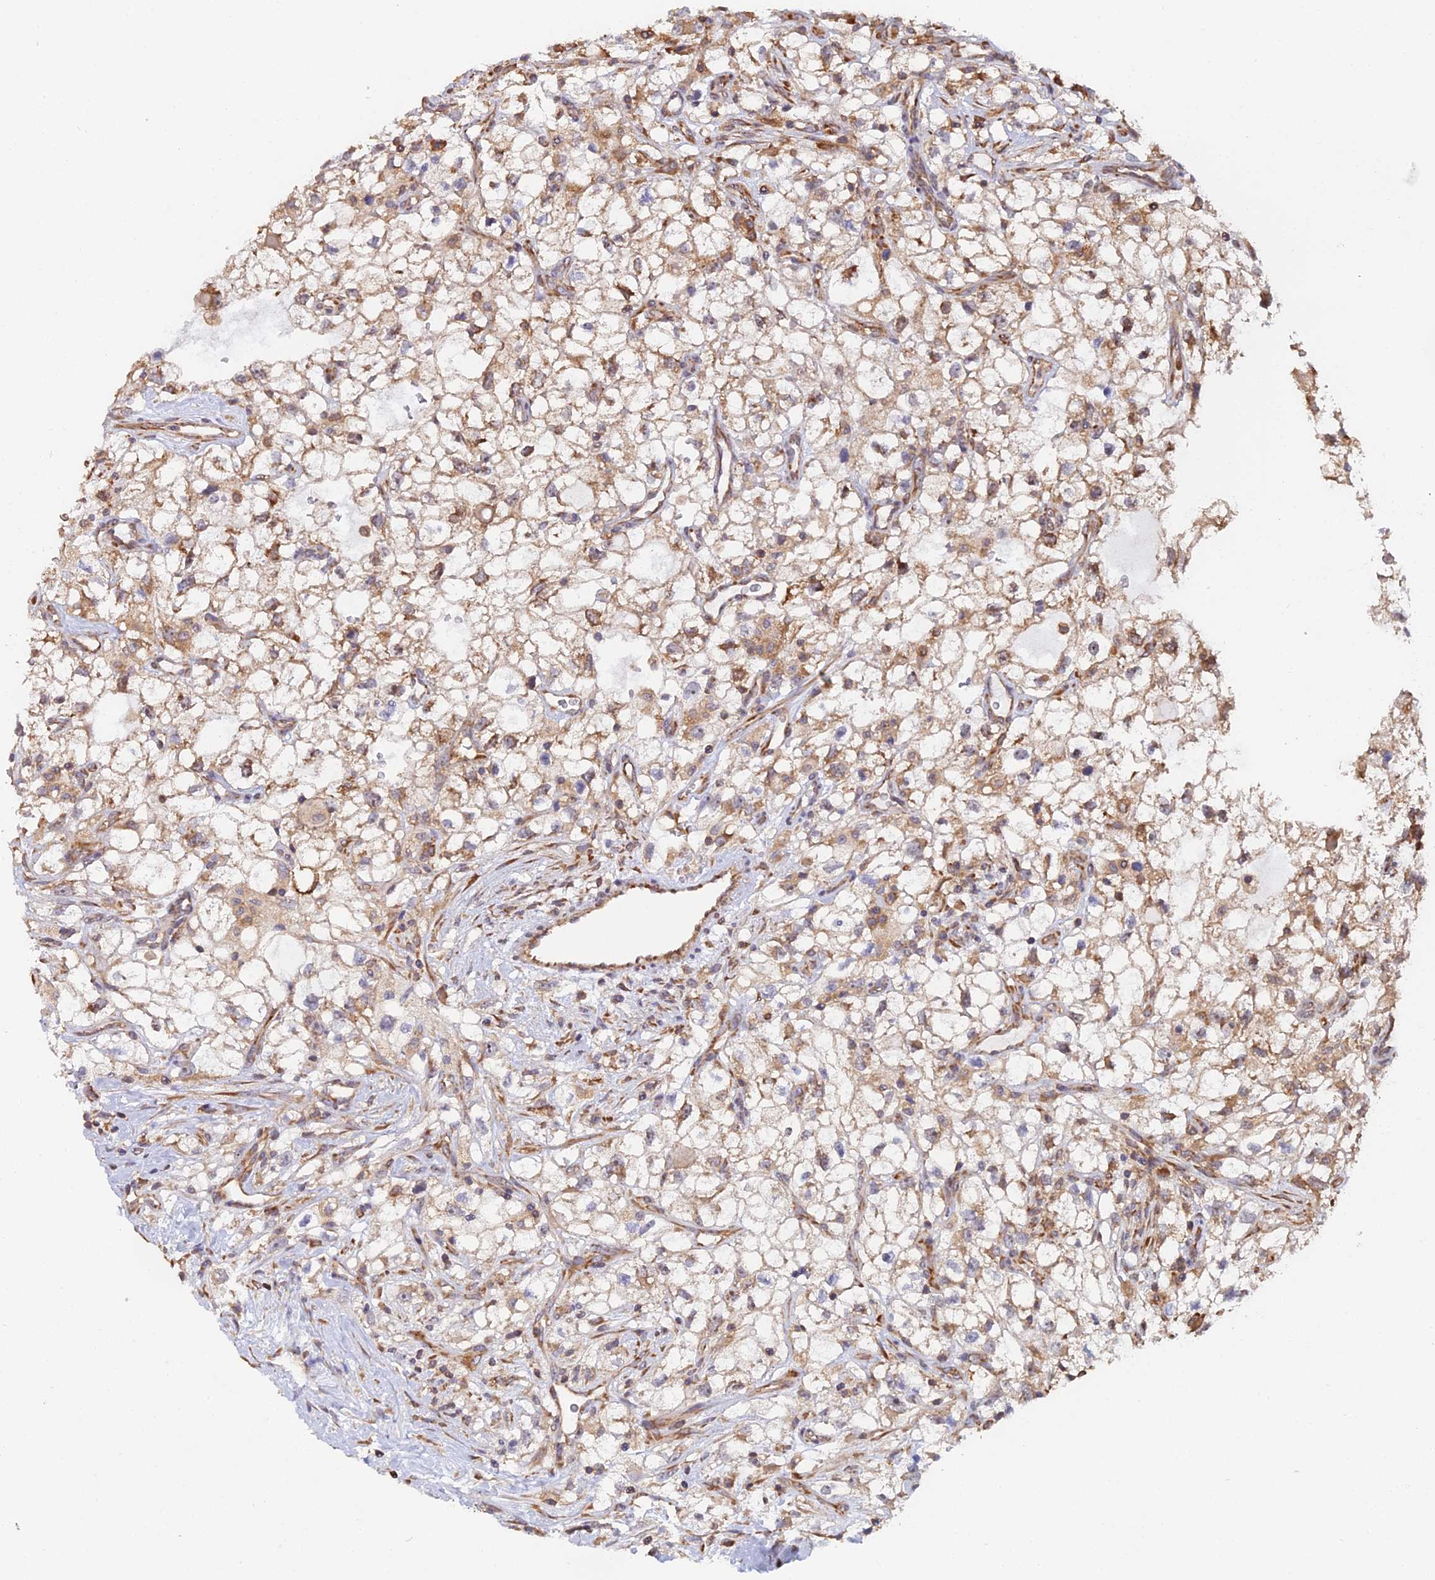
{"staining": {"intensity": "moderate", "quantity": ">75%", "location": "cytoplasmic/membranous"}, "tissue": "renal cancer", "cell_type": "Tumor cells", "image_type": "cancer", "snomed": [{"axis": "morphology", "description": "Adenocarcinoma, NOS"}, {"axis": "topography", "description": "Kidney"}], "caption": "The image shows a brown stain indicating the presence of a protein in the cytoplasmic/membranous of tumor cells in renal adenocarcinoma. (DAB (3,3'-diaminobenzidine) IHC, brown staining for protein, blue staining for nuclei).", "gene": "RPL26", "patient": {"sex": "male", "age": 59}}